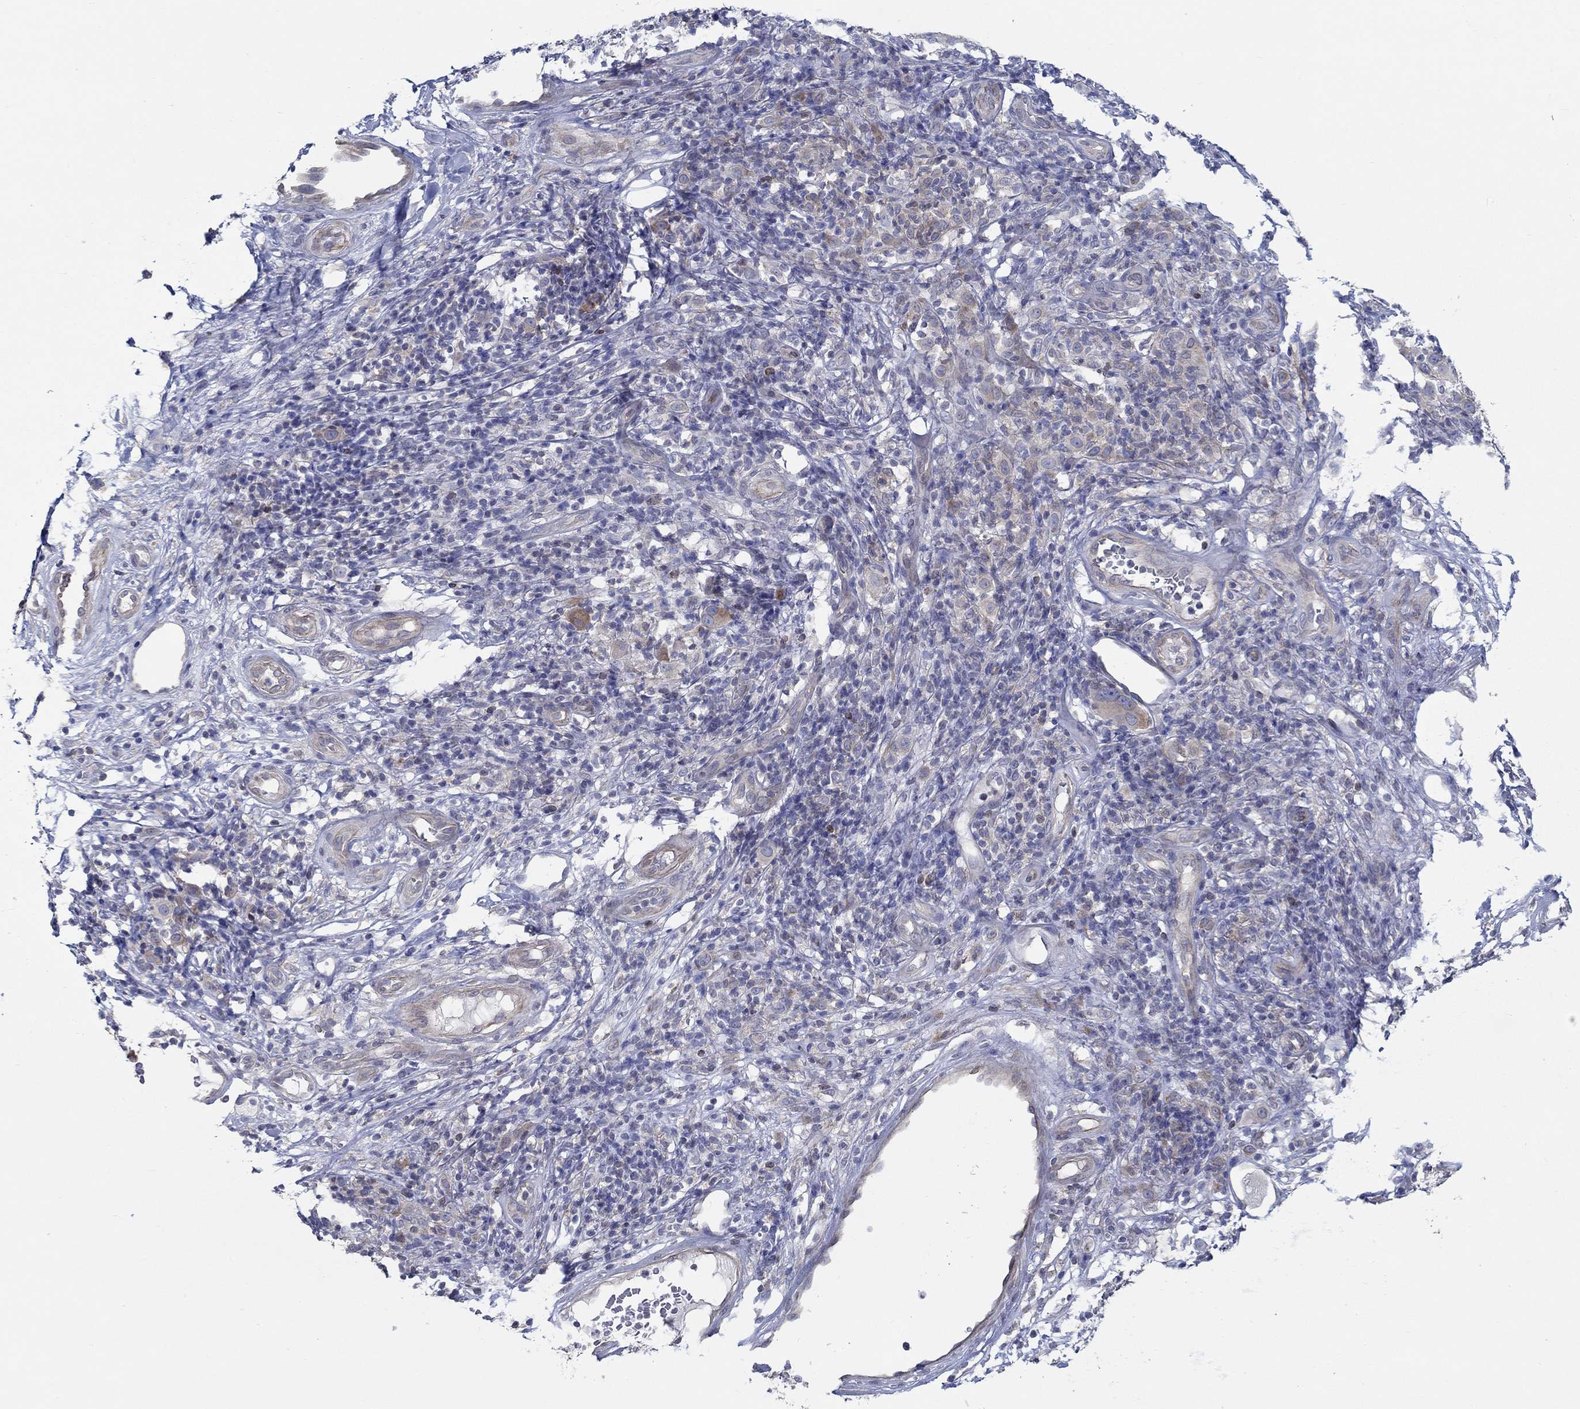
{"staining": {"intensity": "moderate", "quantity": "<25%", "location": "cytoplasmic/membranous"}, "tissue": "melanoma", "cell_type": "Tumor cells", "image_type": "cancer", "snomed": [{"axis": "morphology", "description": "Malignant melanoma, NOS"}, {"axis": "topography", "description": "Skin"}], "caption": "Protein expression analysis of human melanoma reveals moderate cytoplasmic/membranous expression in approximately <25% of tumor cells. The protein is shown in brown color, while the nuclei are stained blue.", "gene": "ERMP1", "patient": {"sex": "female", "age": 87}}